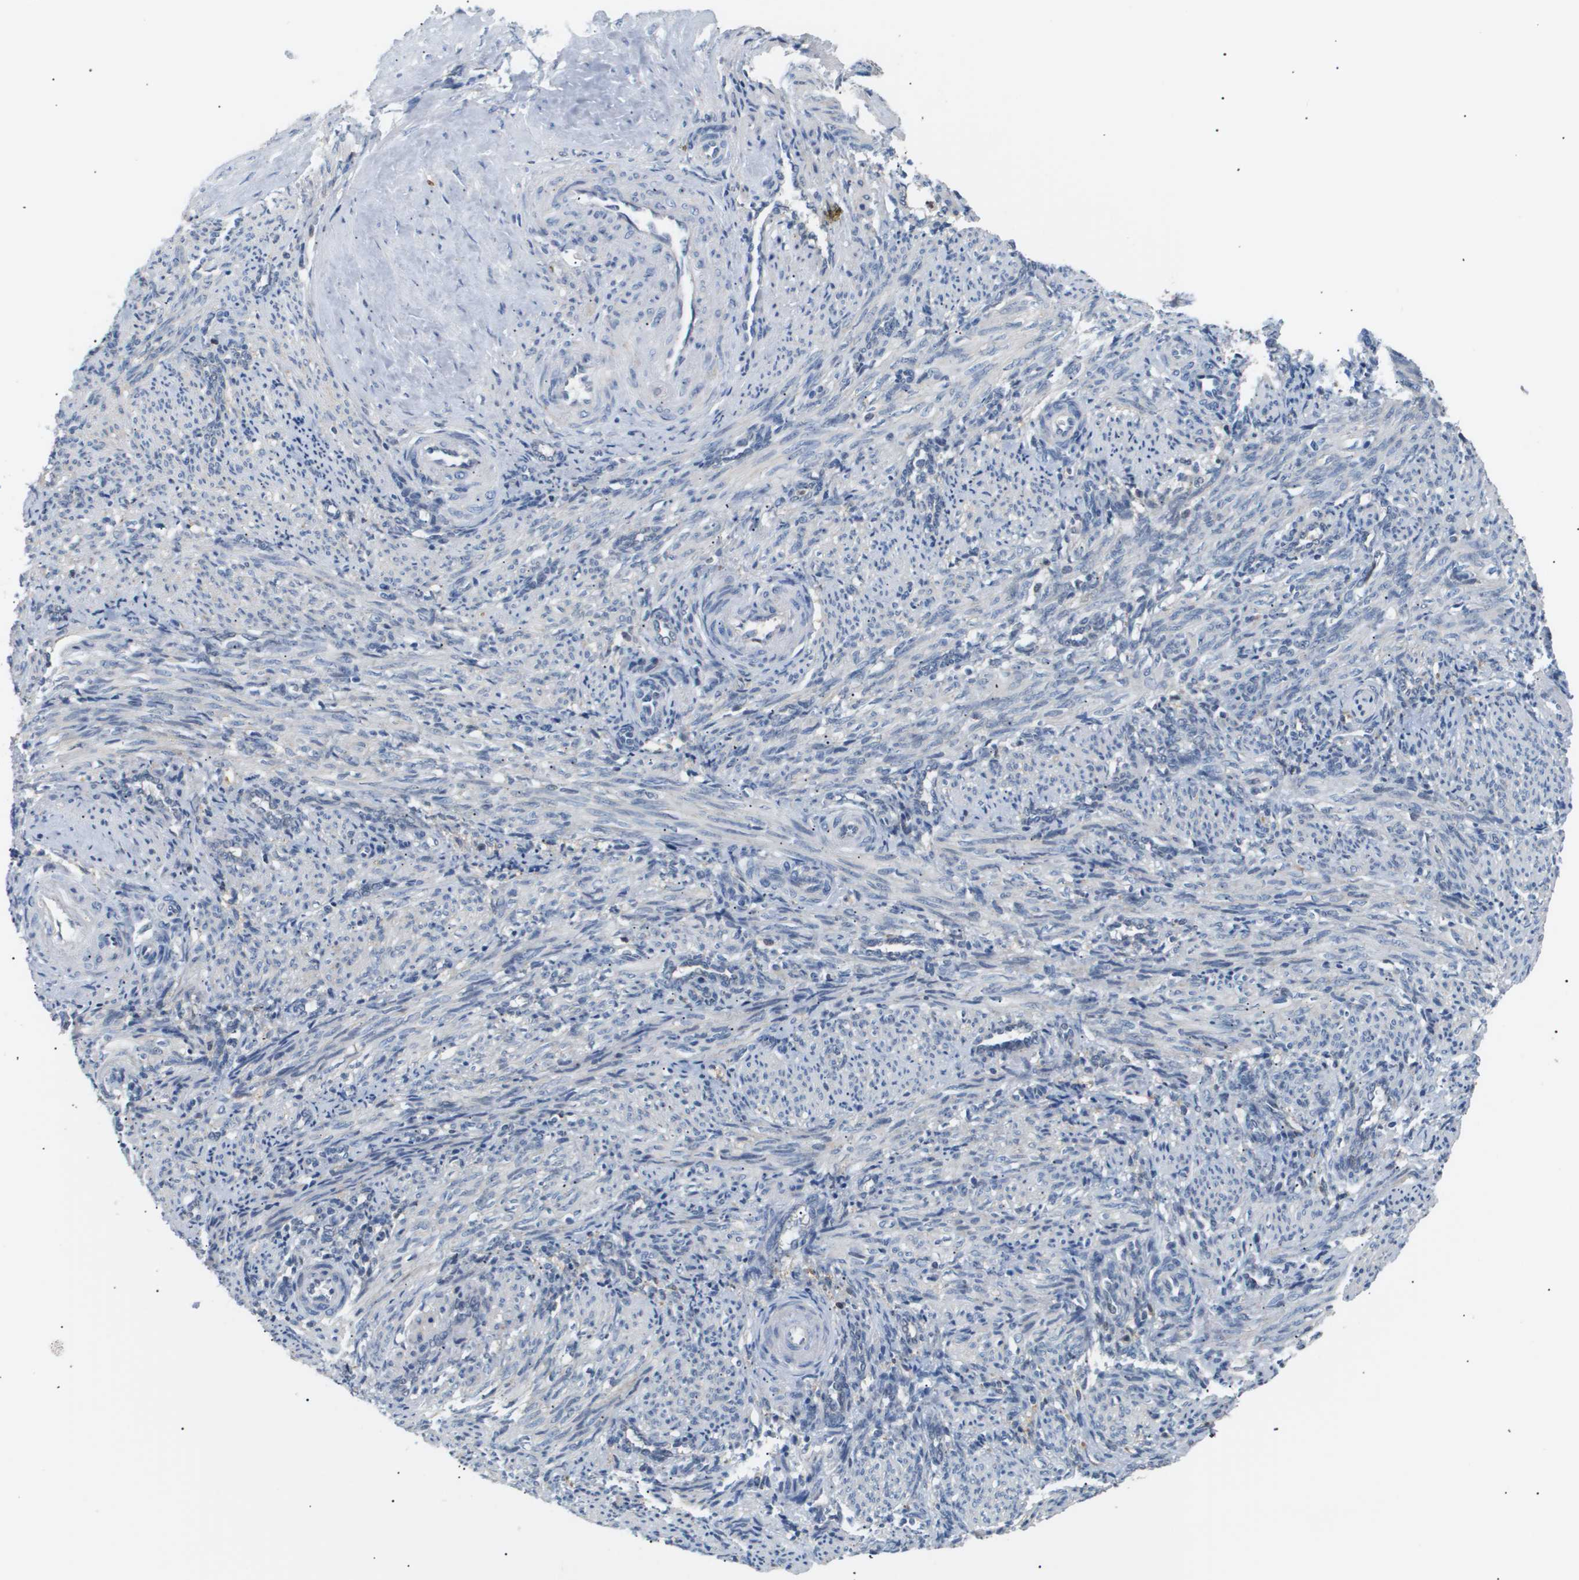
{"staining": {"intensity": "negative", "quantity": "none", "location": "none"}, "tissue": "smooth muscle", "cell_type": "Smooth muscle cells", "image_type": "normal", "snomed": [{"axis": "morphology", "description": "Normal tissue, NOS"}, {"axis": "topography", "description": "Endometrium"}], "caption": "This is an IHC histopathology image of normal human smooth muscle. There is no staining in smooth muscle cells.", "gene": "AKR1A1", "patient": {"sex": "female", "age": 33}}